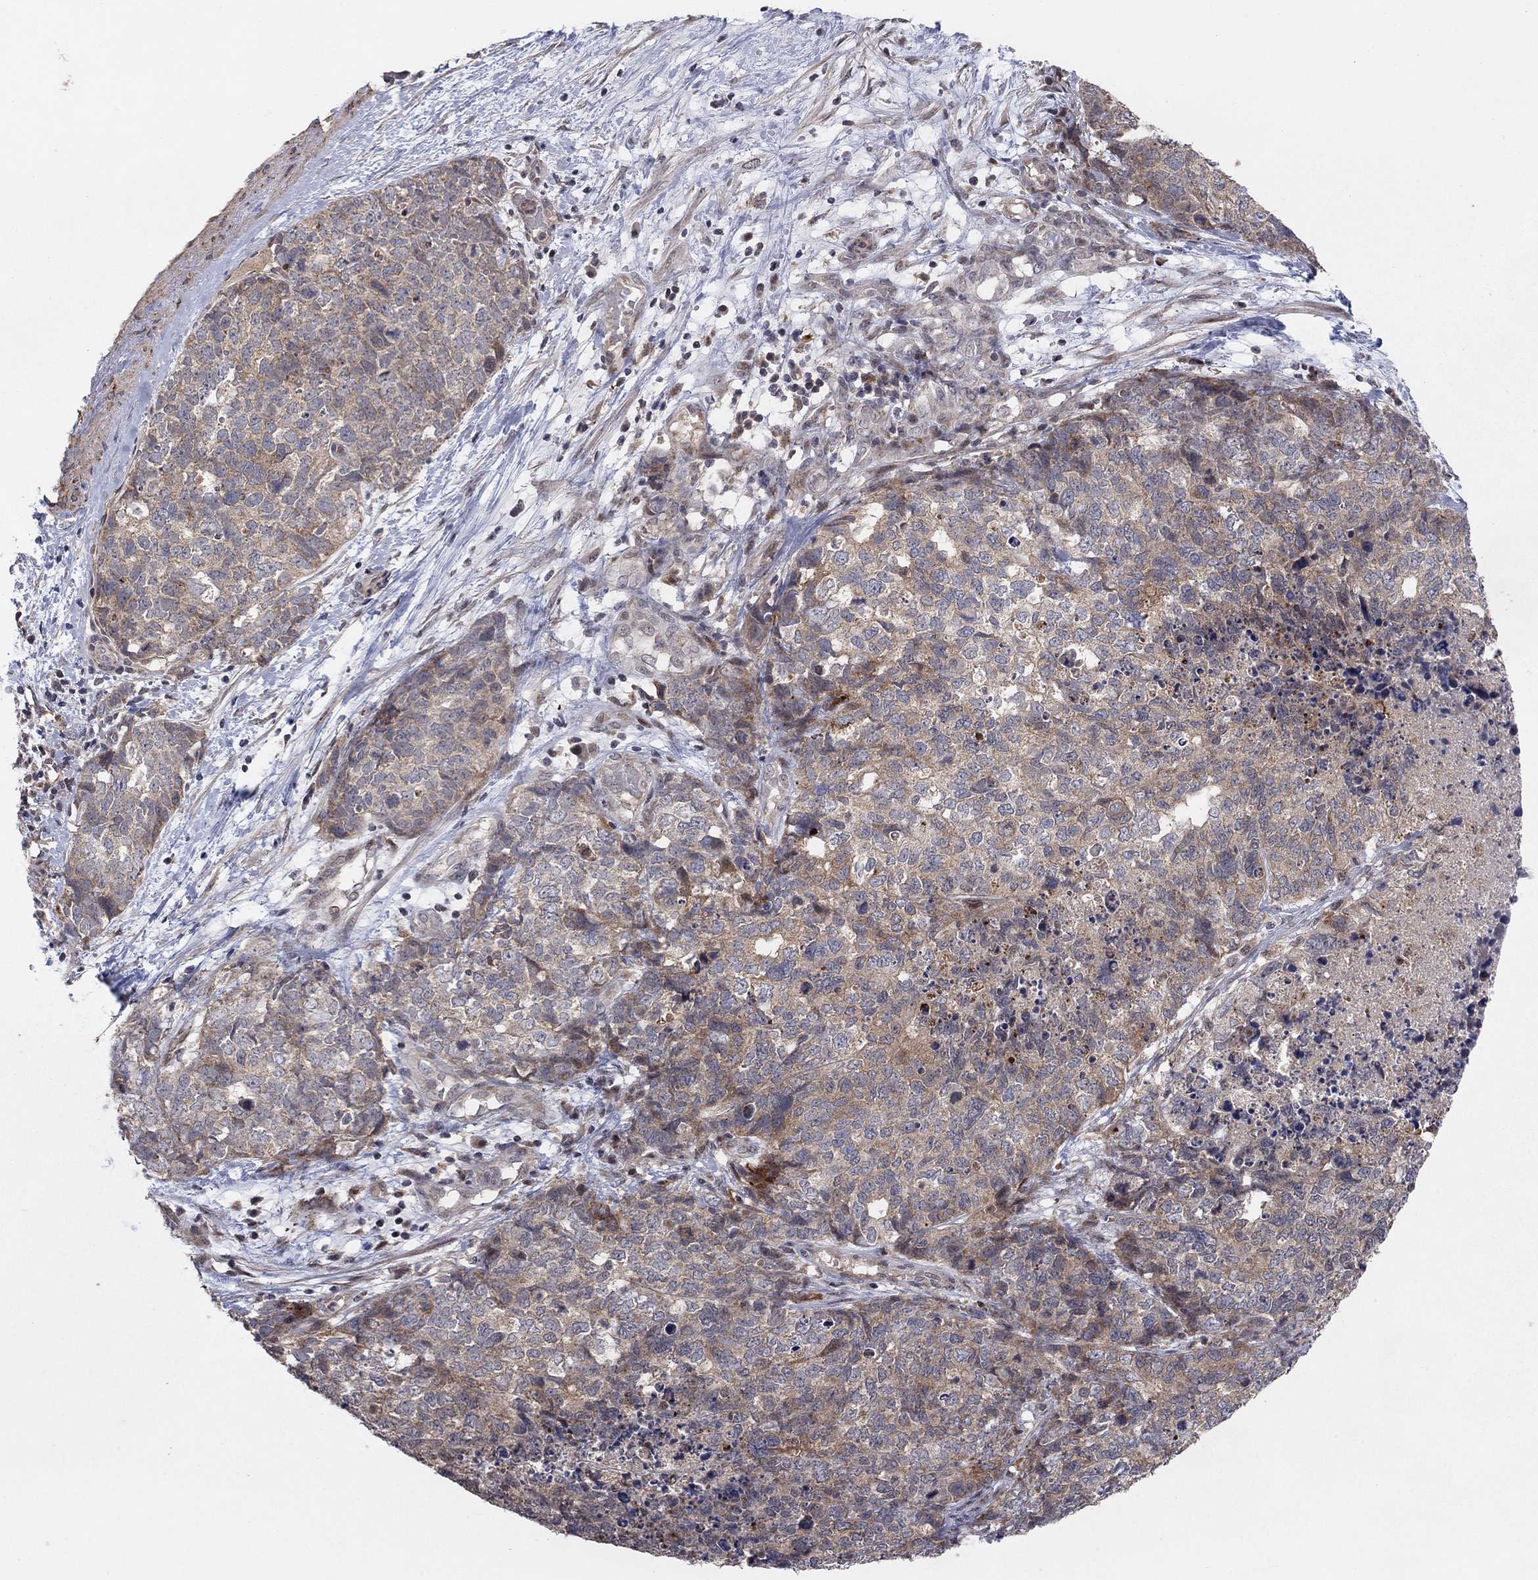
{"staining": {"intensity": "weak", "quantity": ">75%", "location": "cytoplasmic/membranous"}, "tissue": "cervical cancer", "cell_type": "Tumor cells", "image_type": "cancer", "snomed": [{"axis": "morphology", "description": "Squamous cell carcinoma, NOS"}, {"axis": "topography", "description": "Cervix"}], "caption": "Immunohistochemical staining of human cervical cancer shows low levels of weak cytoplasmic/membranous protein staining in approximately >75% of tumor cells. (DAB IHC, brown staining for protein, blue staining for nuclei).", "gene": "ZNF395", "patient": {"sex": "female", "age": 63}}